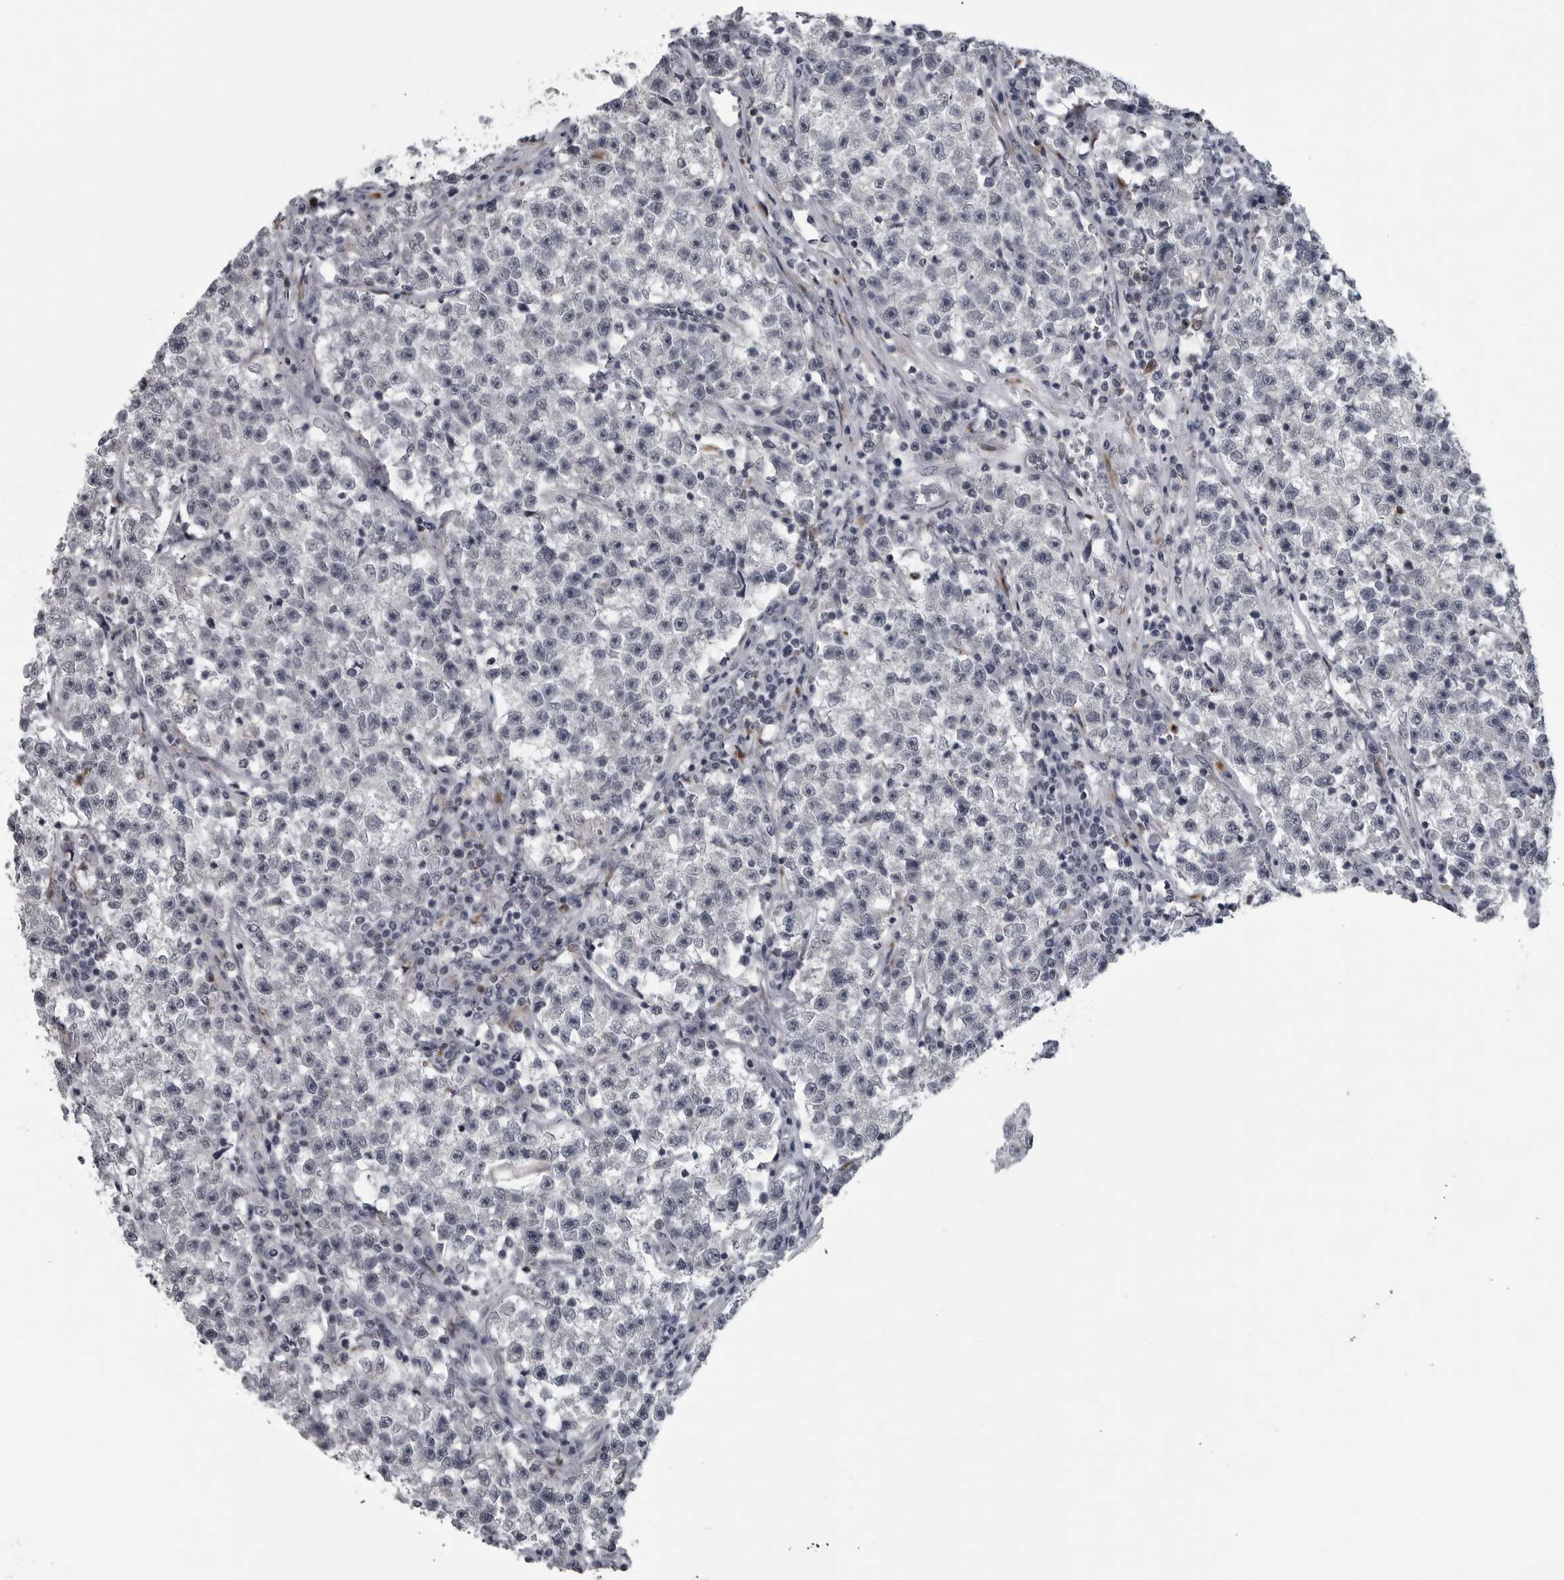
{"staining": {"intensity": "negative", "quantity": "none", "location": "none"}, "tissue": "testis cancer", "cell_type": "Tumor cells", "image_type": "cancer", "snomed": [{"axis": "morphology", "description": "Seminoma, NOS"}, {"axis": "topography", "description": "Testis"}], "caption": "Immunohistochemical staining of testis cancer shows no significant staining in tumor cells.", "gene": "LYSMD1", "patient": {"sex": "male", "age": 22}}